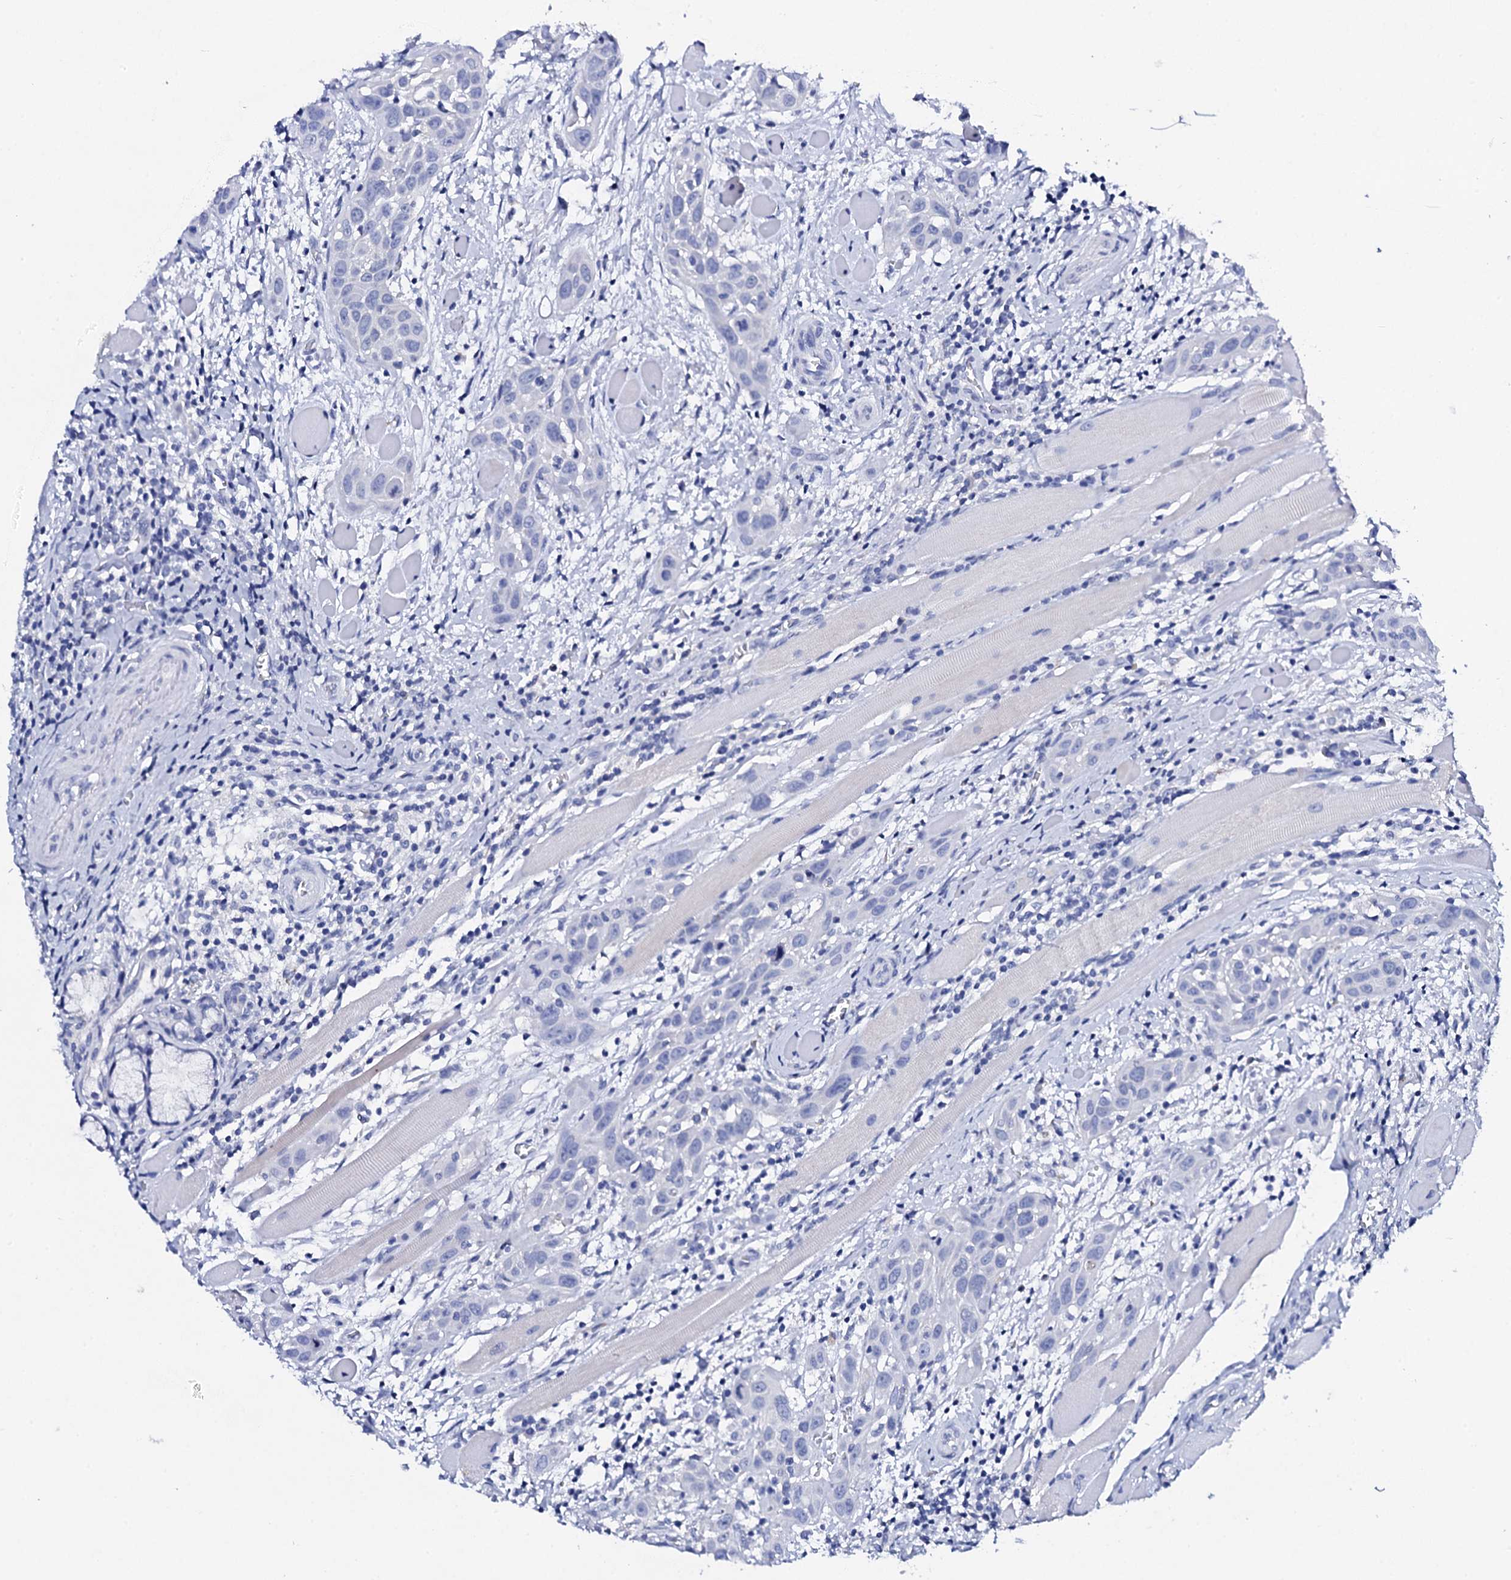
{"staining": {"intensity": "negative", "quantity": "none", "location": "none"}, "tissue": "head and neck cancer", "cell_type": "Tumor cells", "image_type": "cancer", "snomed": [{"axis": "morphology", "description": "Squamous cell carcinoma, NOS"}, {"axis": "topography", "description": "Oral tissue"}, {"axis": "topography", "description": "Head-Neck"}], "caption": "Immunohistochemistry (IHC) of squamous cell carcinoma (head and neck) reveals no expression in tumor cells.", "gene": "FBXL16", "patient": {"sex": "female", "age": 50}}